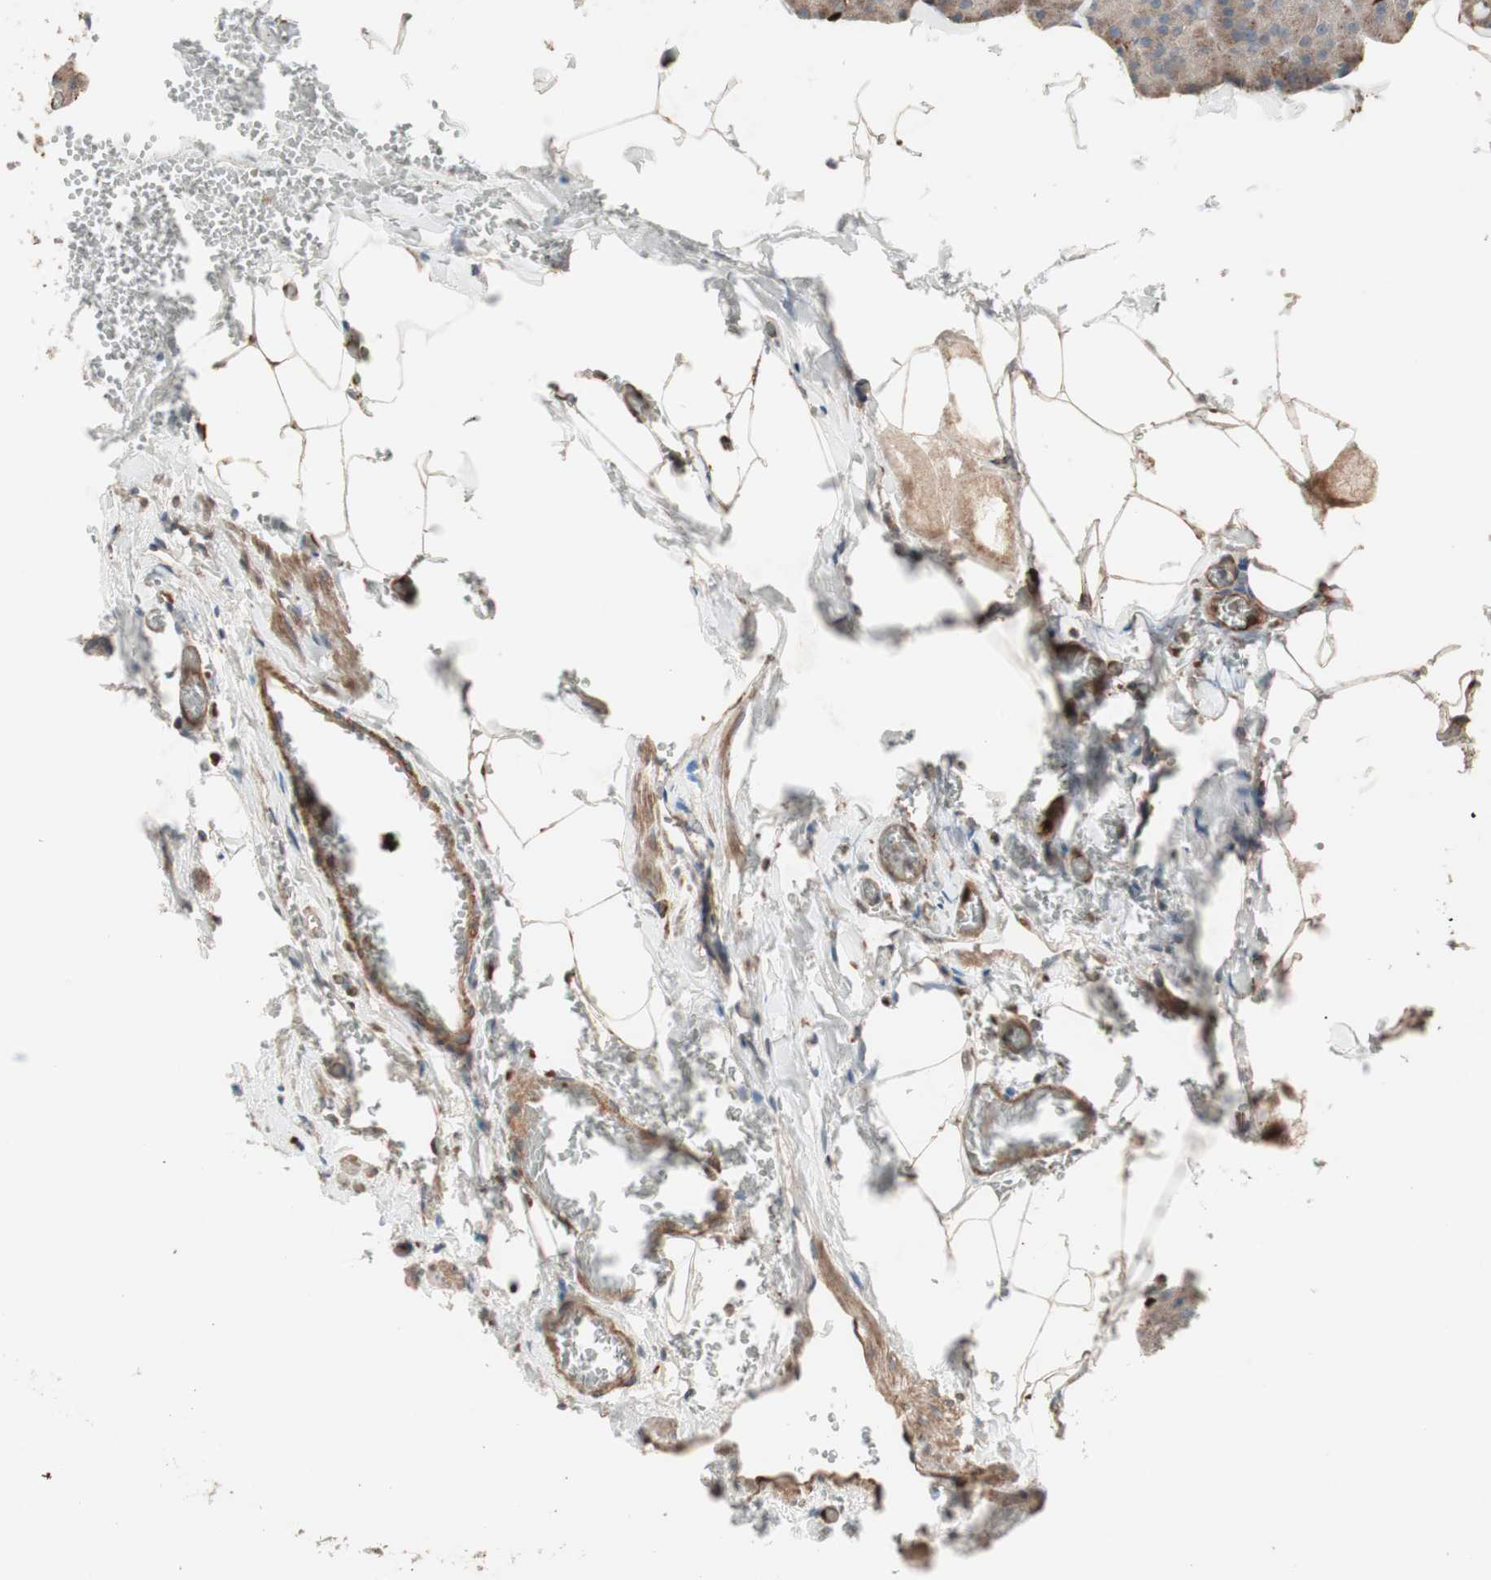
{"staining": {"intensity": "moderate", "quantity": ">75%", "location": "cytoplasmic/membranous"}, "tissue": "pancreas", "cell_type": "Exocrine glandular cells", "image_type": "normal", "snomed": [{"axis": "morphology", "description": "Normal tissue, NOS"}, {"axis": "topography", "description": "Pancreas"}], "caption": "About >75% of exocrine glandular cells in unremarkable pancreas display moderate cytoplasmic/membranous protein expression as visualized by brown immunohistochemical staining.", "gene": "STAB1", "patient": {"sex": "female", "age": 35}}